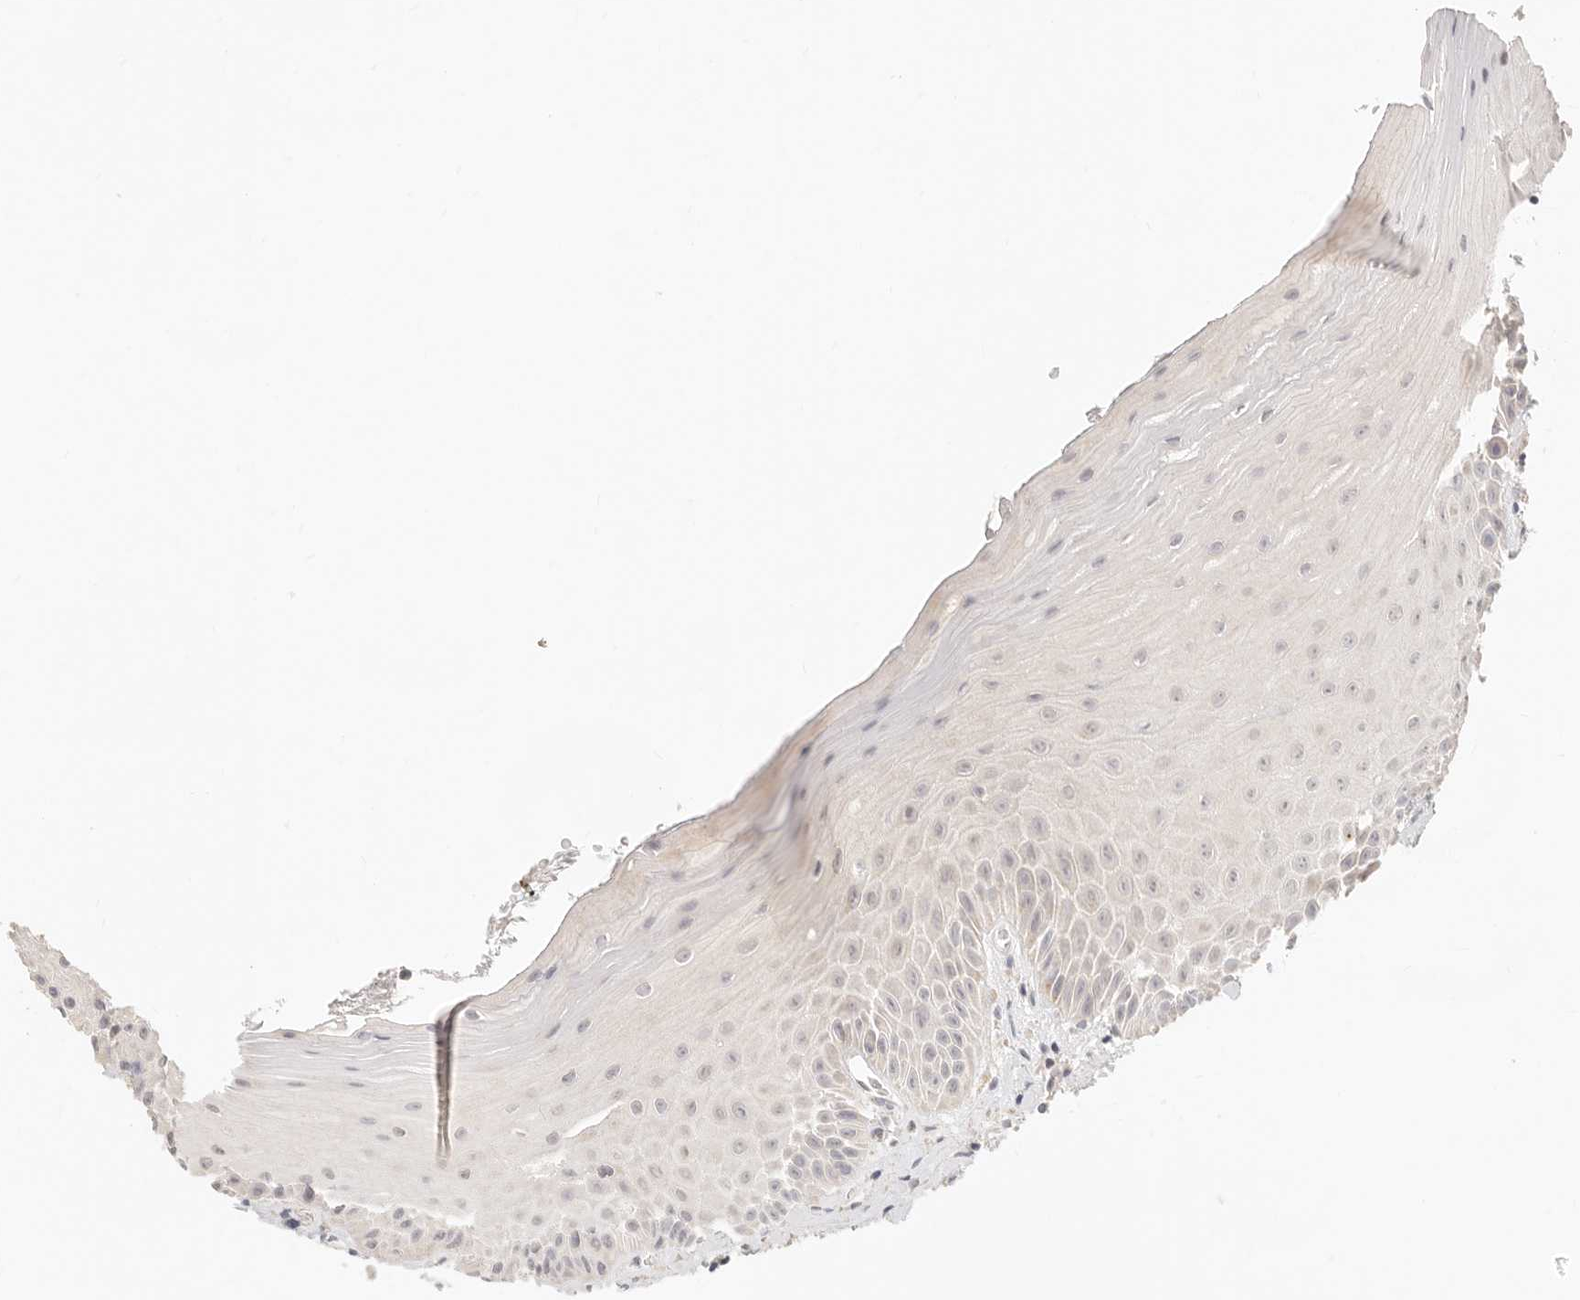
{"staining": {"intensity": "negative", "quantity": "none", "location": "none"}, "tissue": "oral mucosa", "cell_type": "Squamous epithelial cells", "image_type": "normal", "snomed": [{"axis": "morphology", "description": "Normal tissue, NOS"}, {"axis": "topography", "description": "Oral tissue"}], "caption": "An IHC photomicrograph of normal oral mucosa is shown. There is no staining in squamous epithelial cells of oral mucosa.", "gene": "RUBCNL", "patient": {"sex": "male", "age": 66}}